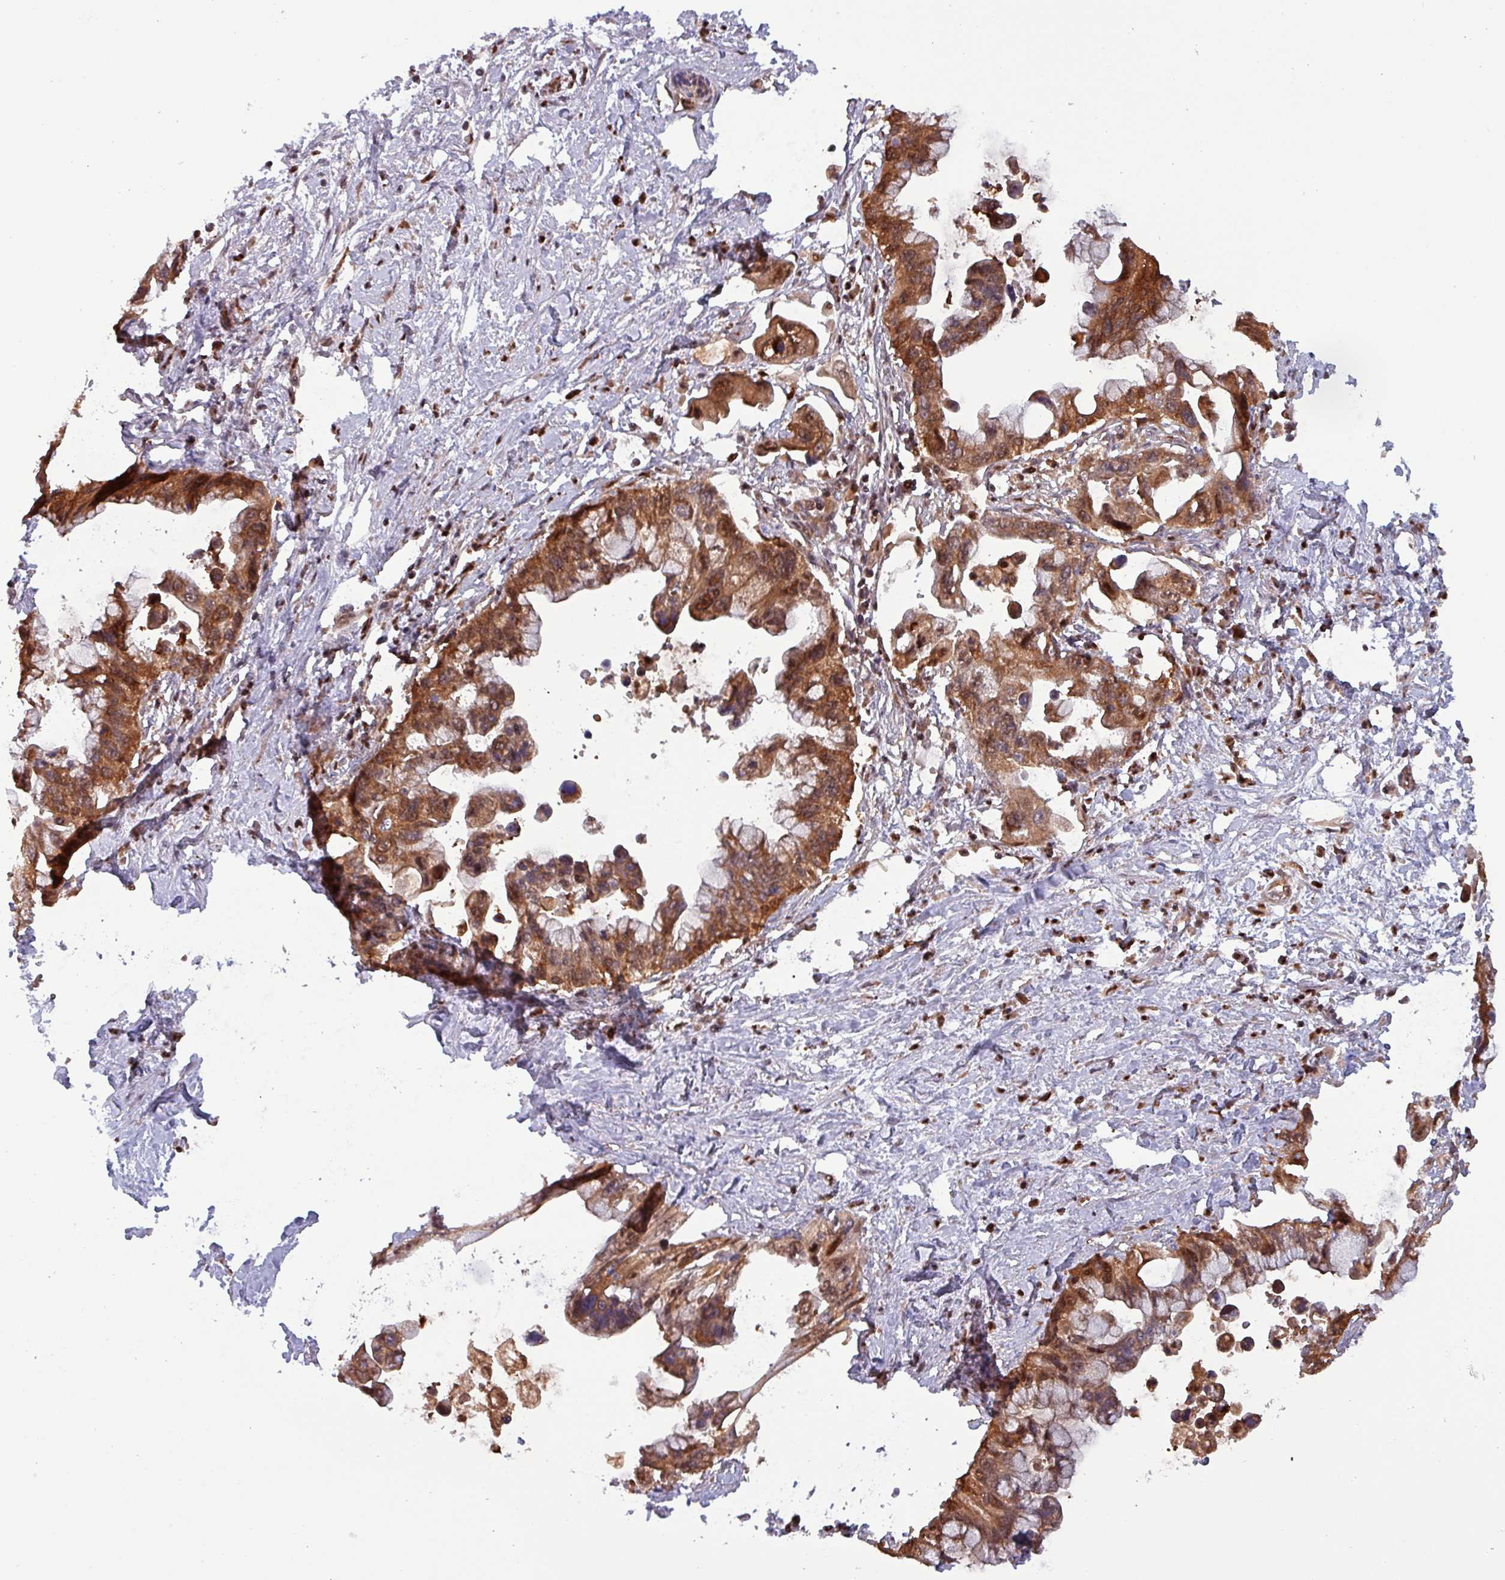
{"staining": {"intensity": "strong", "quantity": ">75%", "location": "cytoplasmic/membranous,nuclear"}, "tissue": "pancreatic cancer", "cell_type": "Tumor cells", "image_type": "cancer", "snomed": [{"axis": "morphology", "description": "Adenocarcinoma, NOS"}, {"axis": "topography", "description": "Pancreas"}], "caption": "This is an image of IHC staining of adenocarcinoma (pancreatic), which shows strong staining in the cytoplasmic/membranous and nuclear of tumor cells.", "gene": "PSMB8", "patient": {"sex": "female", "age": 83}}